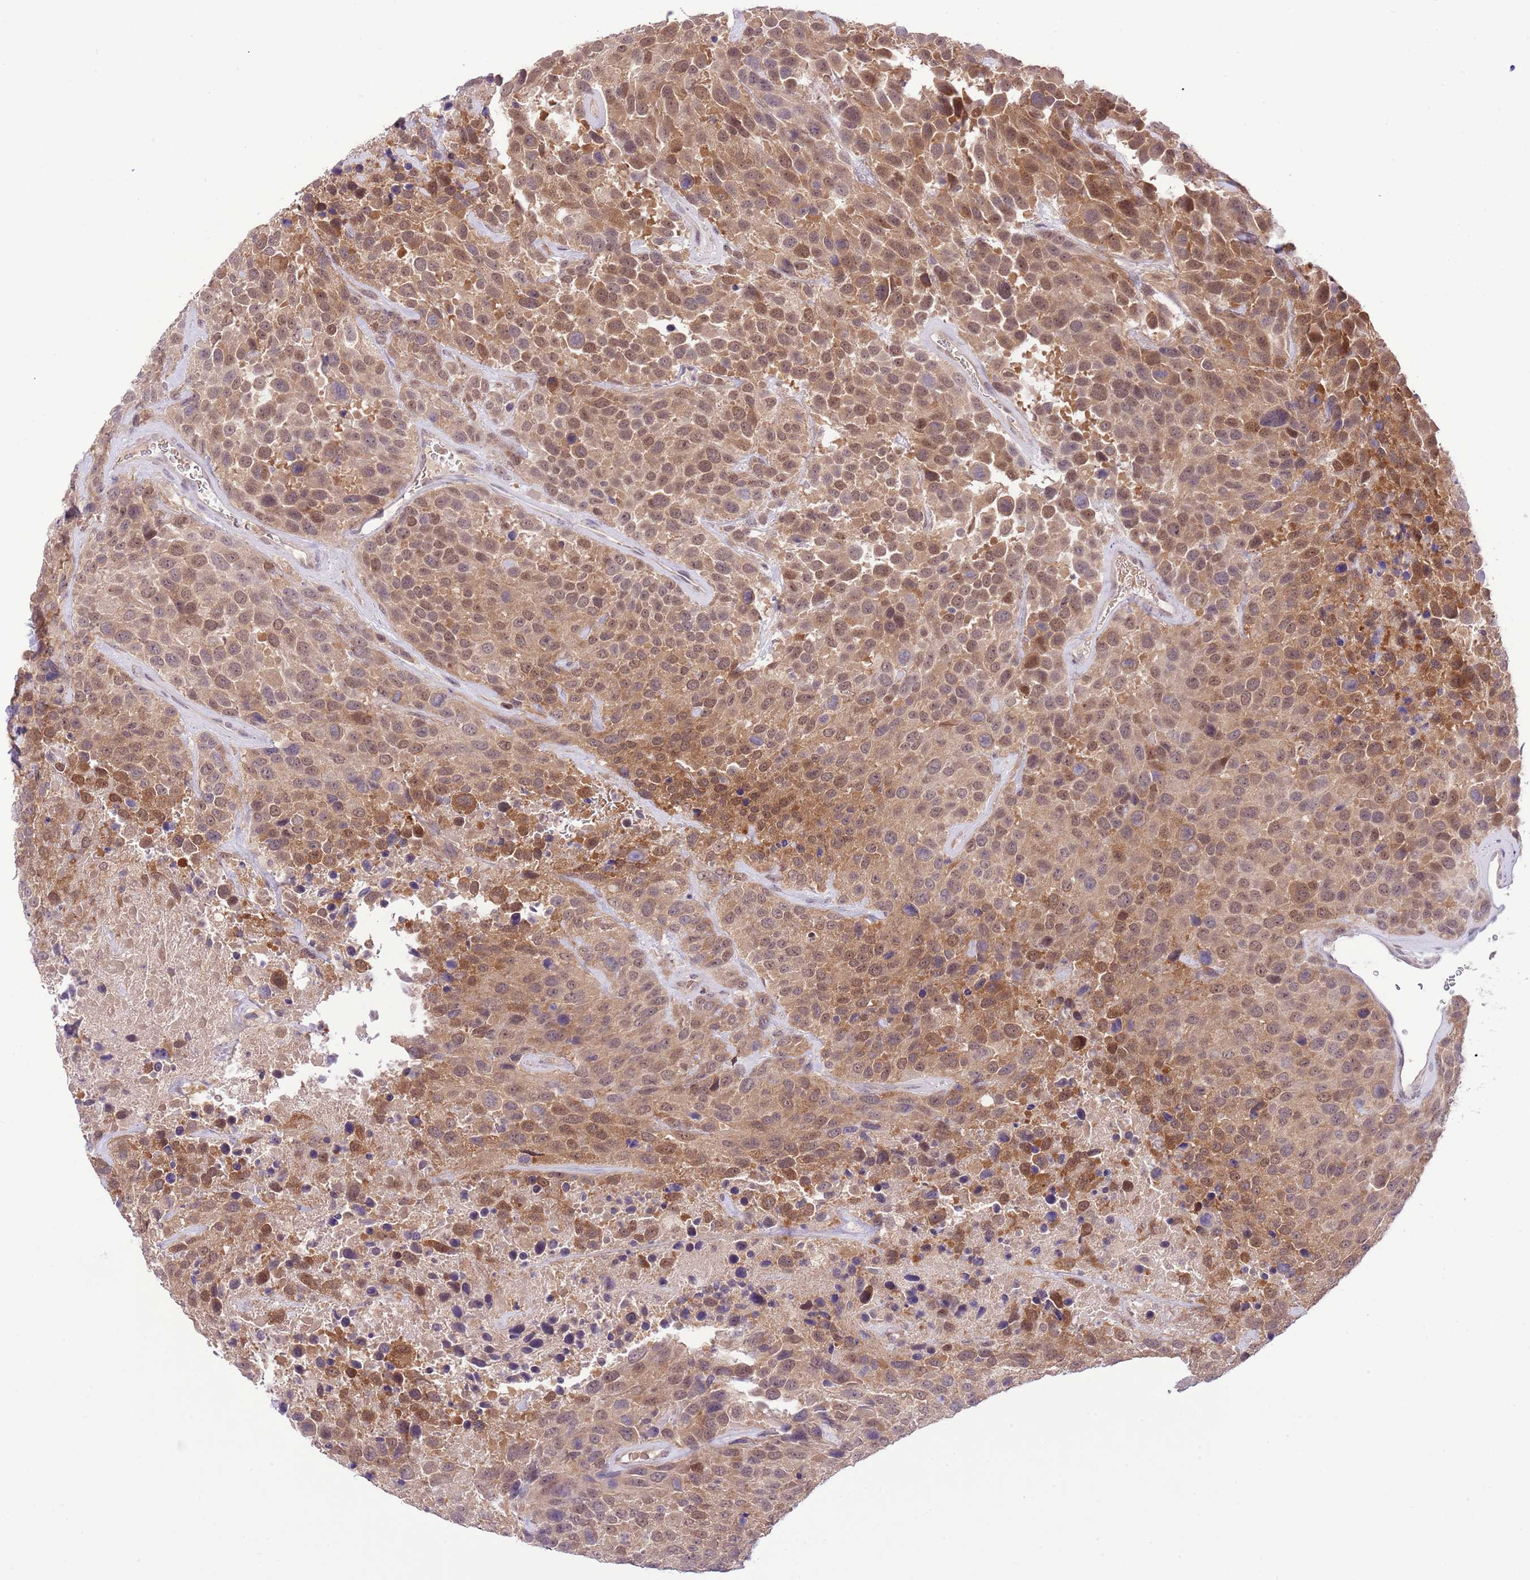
{"staining": {"intensity": "moderate", "quantity": ">75%", "location": "cytoplasmic/membranous,nuclear"}, "tissue": "urothelial cancer", "cell_type": "Tumor cells", "image_type": "cancer", "snomed": [{"axis": "morphology", "description": "Urothelial carcinoma, High grade"}, {"axis": "topography", "description": "Urinary bladder"}], "caption": "Moderate cytoplasmic/membranous and nuclear protein expression is seen in about >75% of tumor cells in urothelial cancer. (brown staining indicates protein expression, while blue staining denotes nuclei).", "gene": "GALK2", "patient": {"sex": "female", "age": 70}}